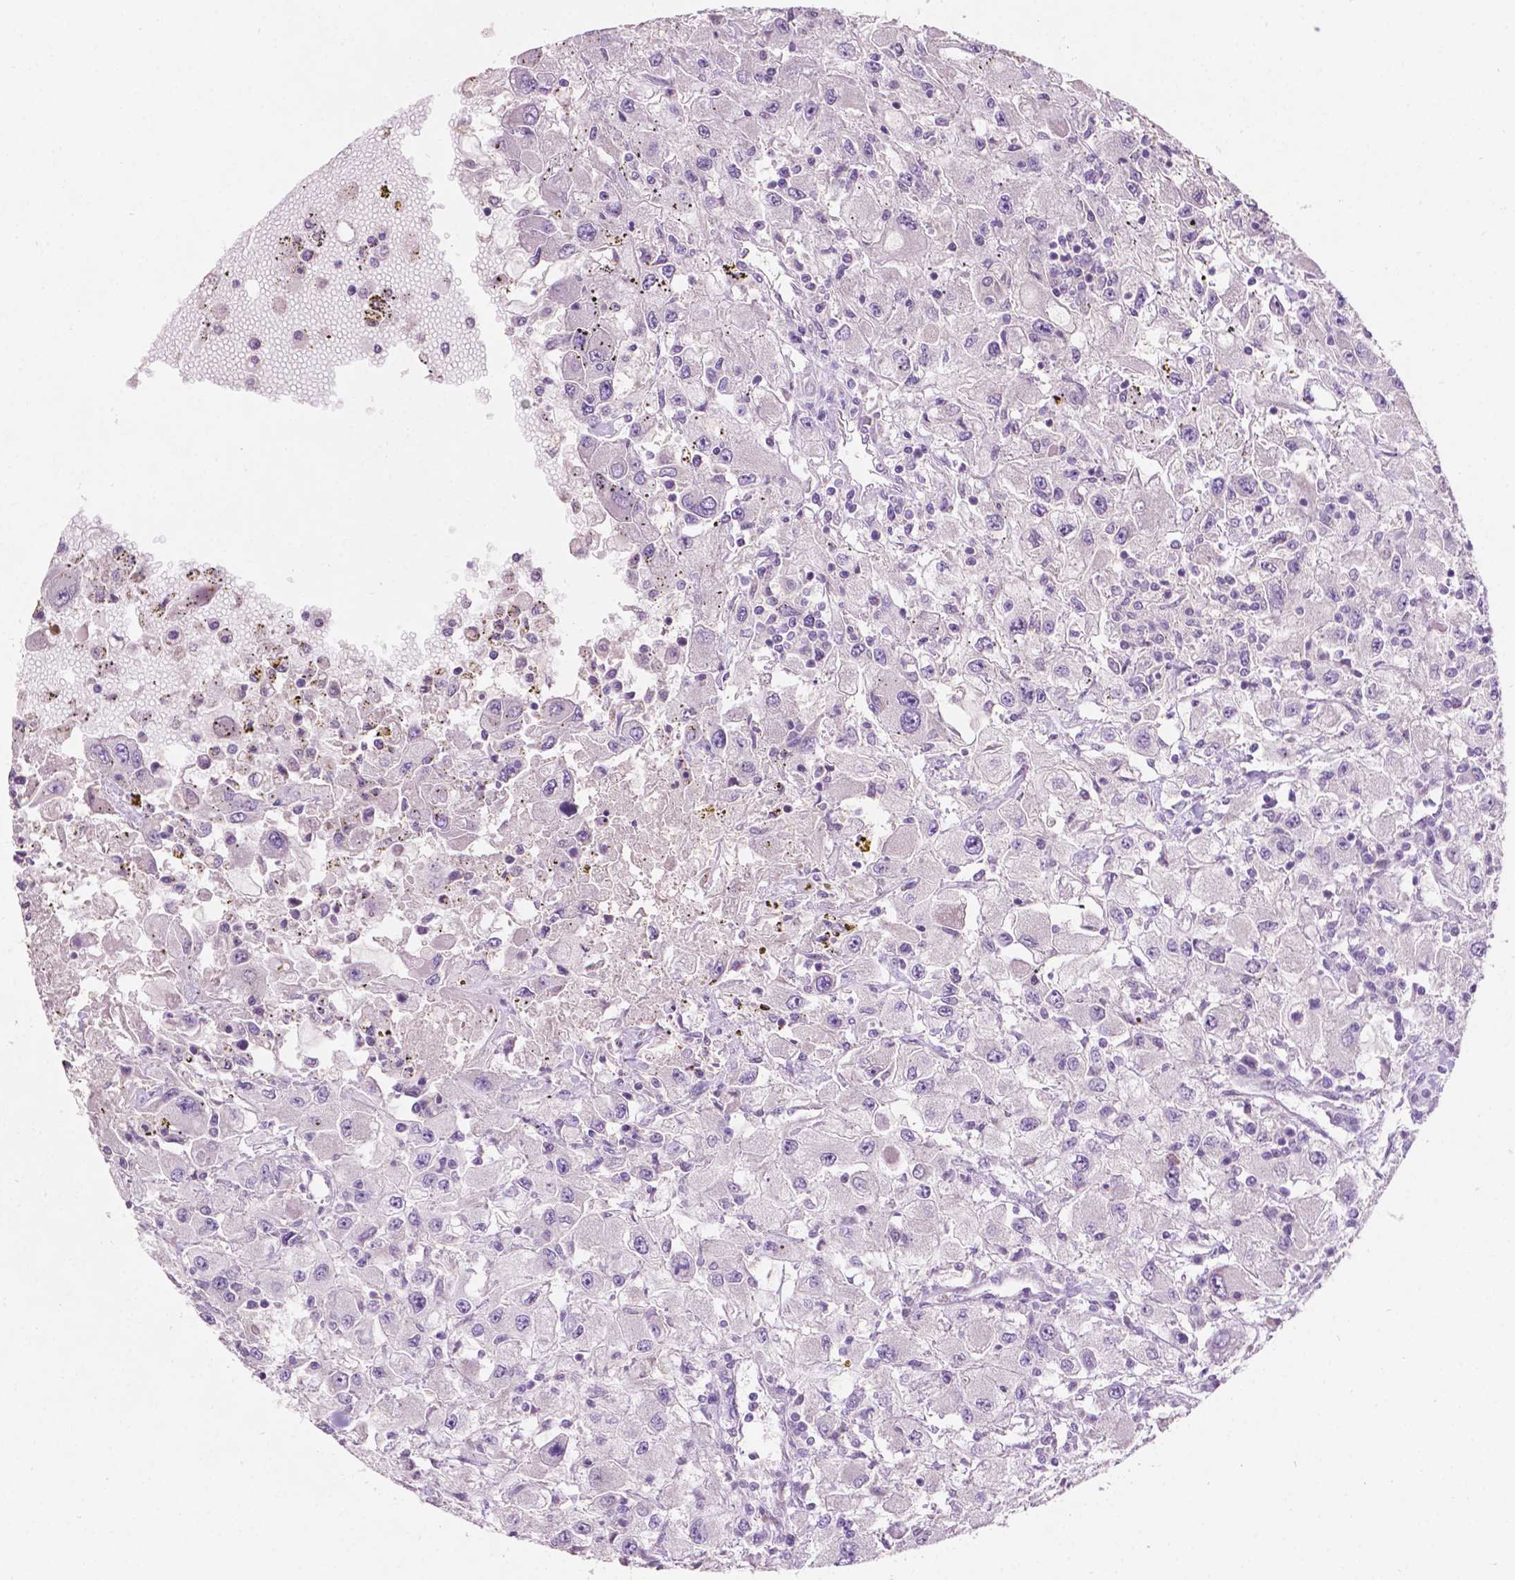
{"staining": {"intensity": "negative", "quantity": "none", "location": "none"}, "tissue": "renal cancer", "cell_type": "Tumor cells", "image_type": "cancer", "snomed": [{"axis": "morphology", "description": "Adenocarcinoma, NOS"}, {"axis": "topography", "description": "Kidney"}], "caption": "This is a micrograph of IHC staining of renal adenocarcinoma, which shows no positivity in tumor cells. Nuclei are stained in blue.", "gene": "TM6SF2", "patient": {"sex": "female", "age": 67}}